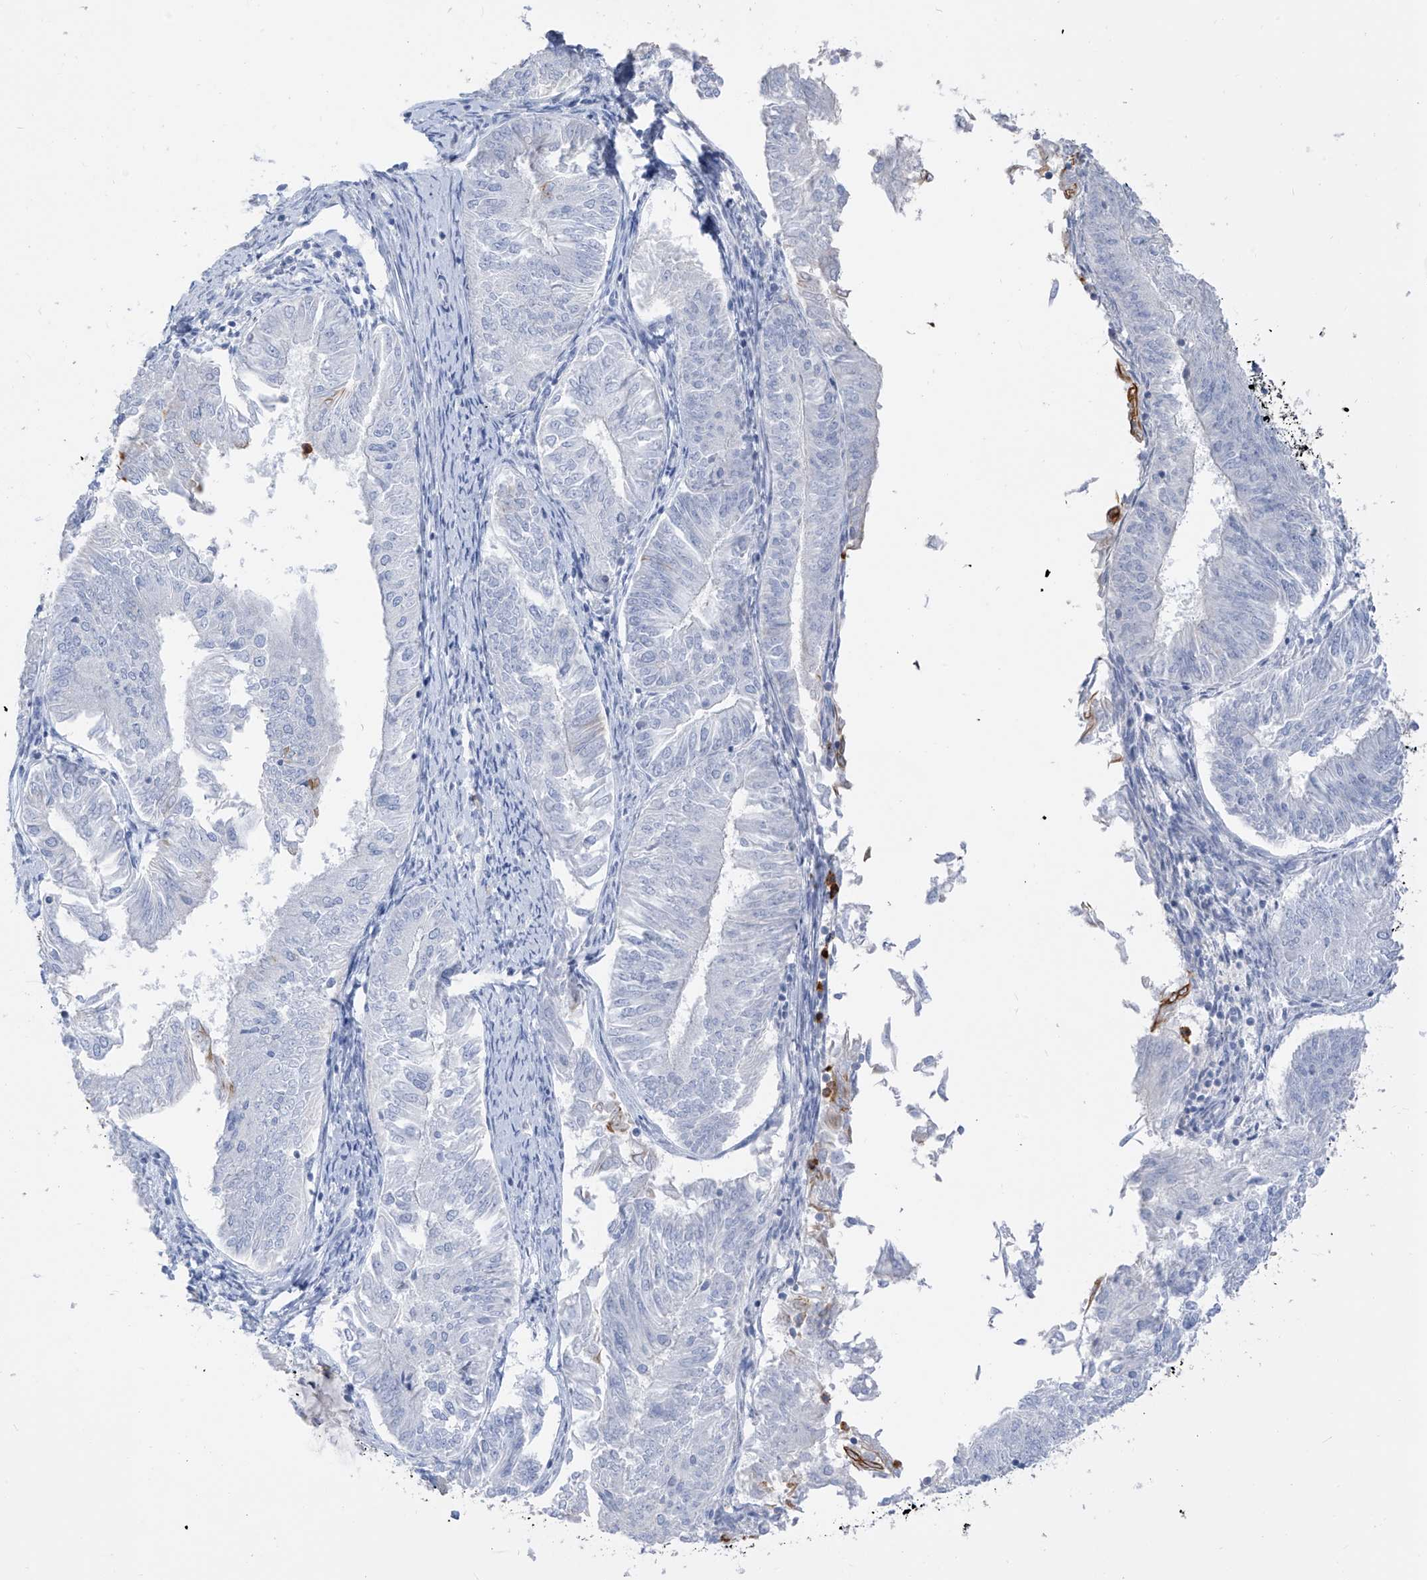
{"staining": {"intensity": "negative", "quantity": "none", "location": "none"}, "tissue": "endometrial cancer", "cell_type": "Tumor cells", "image_type": "cancer", "snomed": [{"axis": "morphology", "description": "Adenocarcinoma, NOS"}, {"axis": "topography", "description": "Endometrium"}], "caption": "A high-resolution image shows immunohistochemistry (IHC) staining of adenocarcinoma (endometrial), which exhibits no significant expression in tumor cells. (DAB (3,3'-diaminobenzidine) IHC with hematoxylin counter stain).", "gene": "PAFAH1B3", "patient": {"sex": "female", "age": 58}}